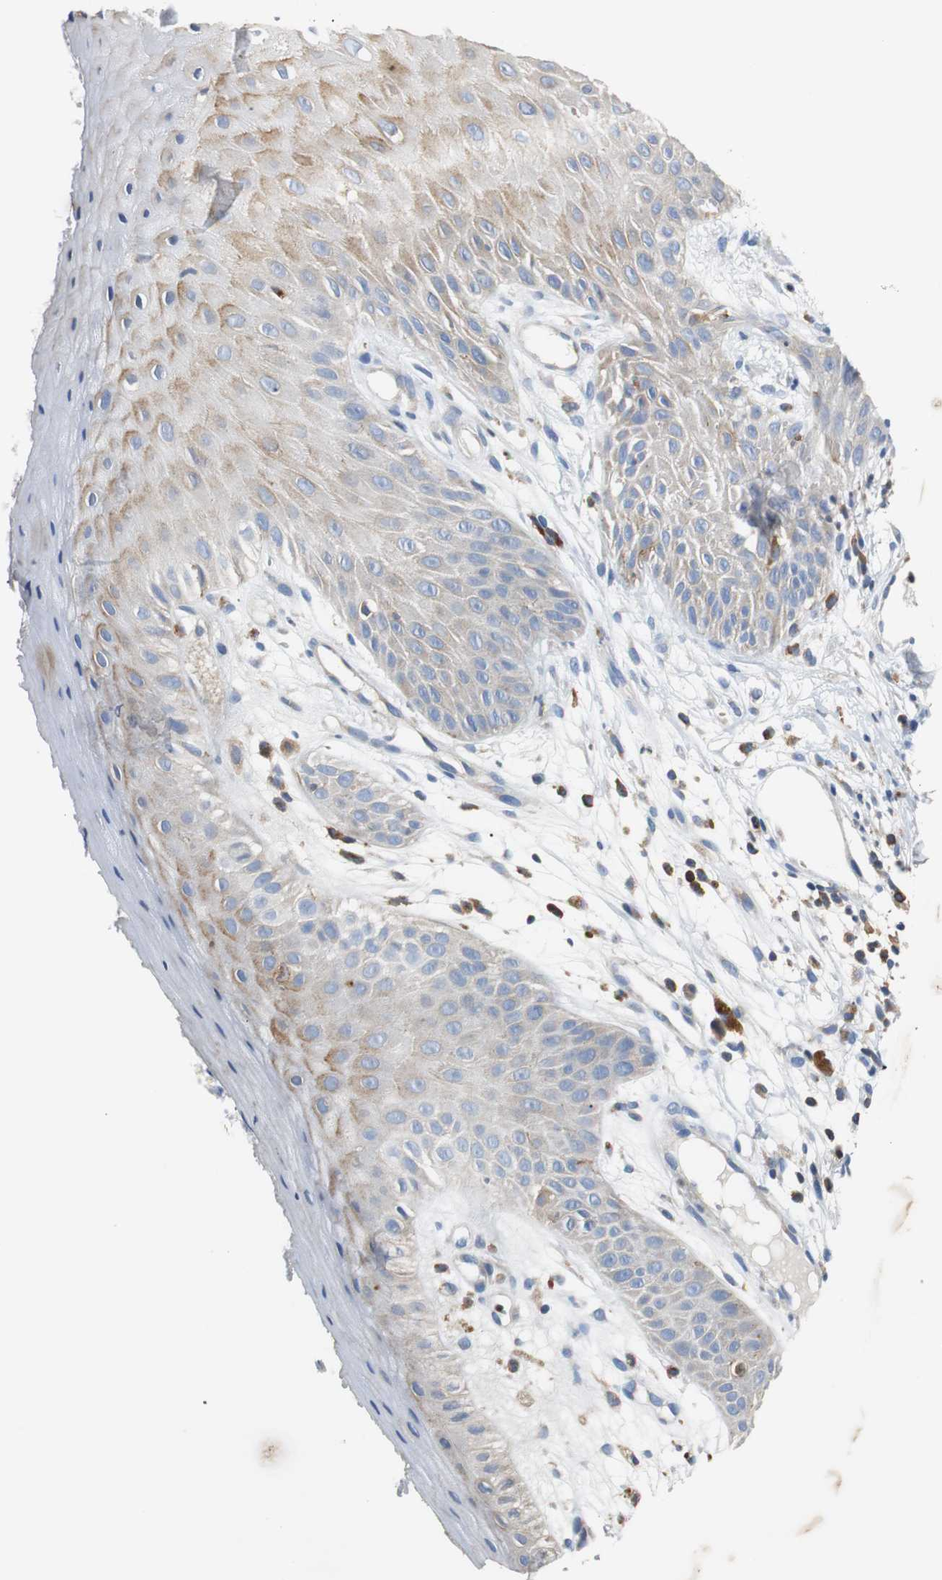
{"staining": {"intensity": "moderate", "quantity": "<25%", "location": "cytoplasmic/membranous"}, "tissue": "skin cancer", "cell_type": "Tumor cells", "image_type": "cancer", "snomed": [{"axis": "morphology", "description": "Basal cell carcinoma"}, {"axis": "topography", "description": "Skin"}], "caption": "Immunohistochemical staining of human skin cancer (basal cell carcinoma) exhibits moderate cytoplasmic/membranous protein expression in approximately <25% of tumor cells. The staining is performed using DAB brown chromogen to label protein expression. The nuclei are counter-stained blue using hematoxylin.", "gene": "VAMP8", "patient": {"sex": "male", "age": 87}}